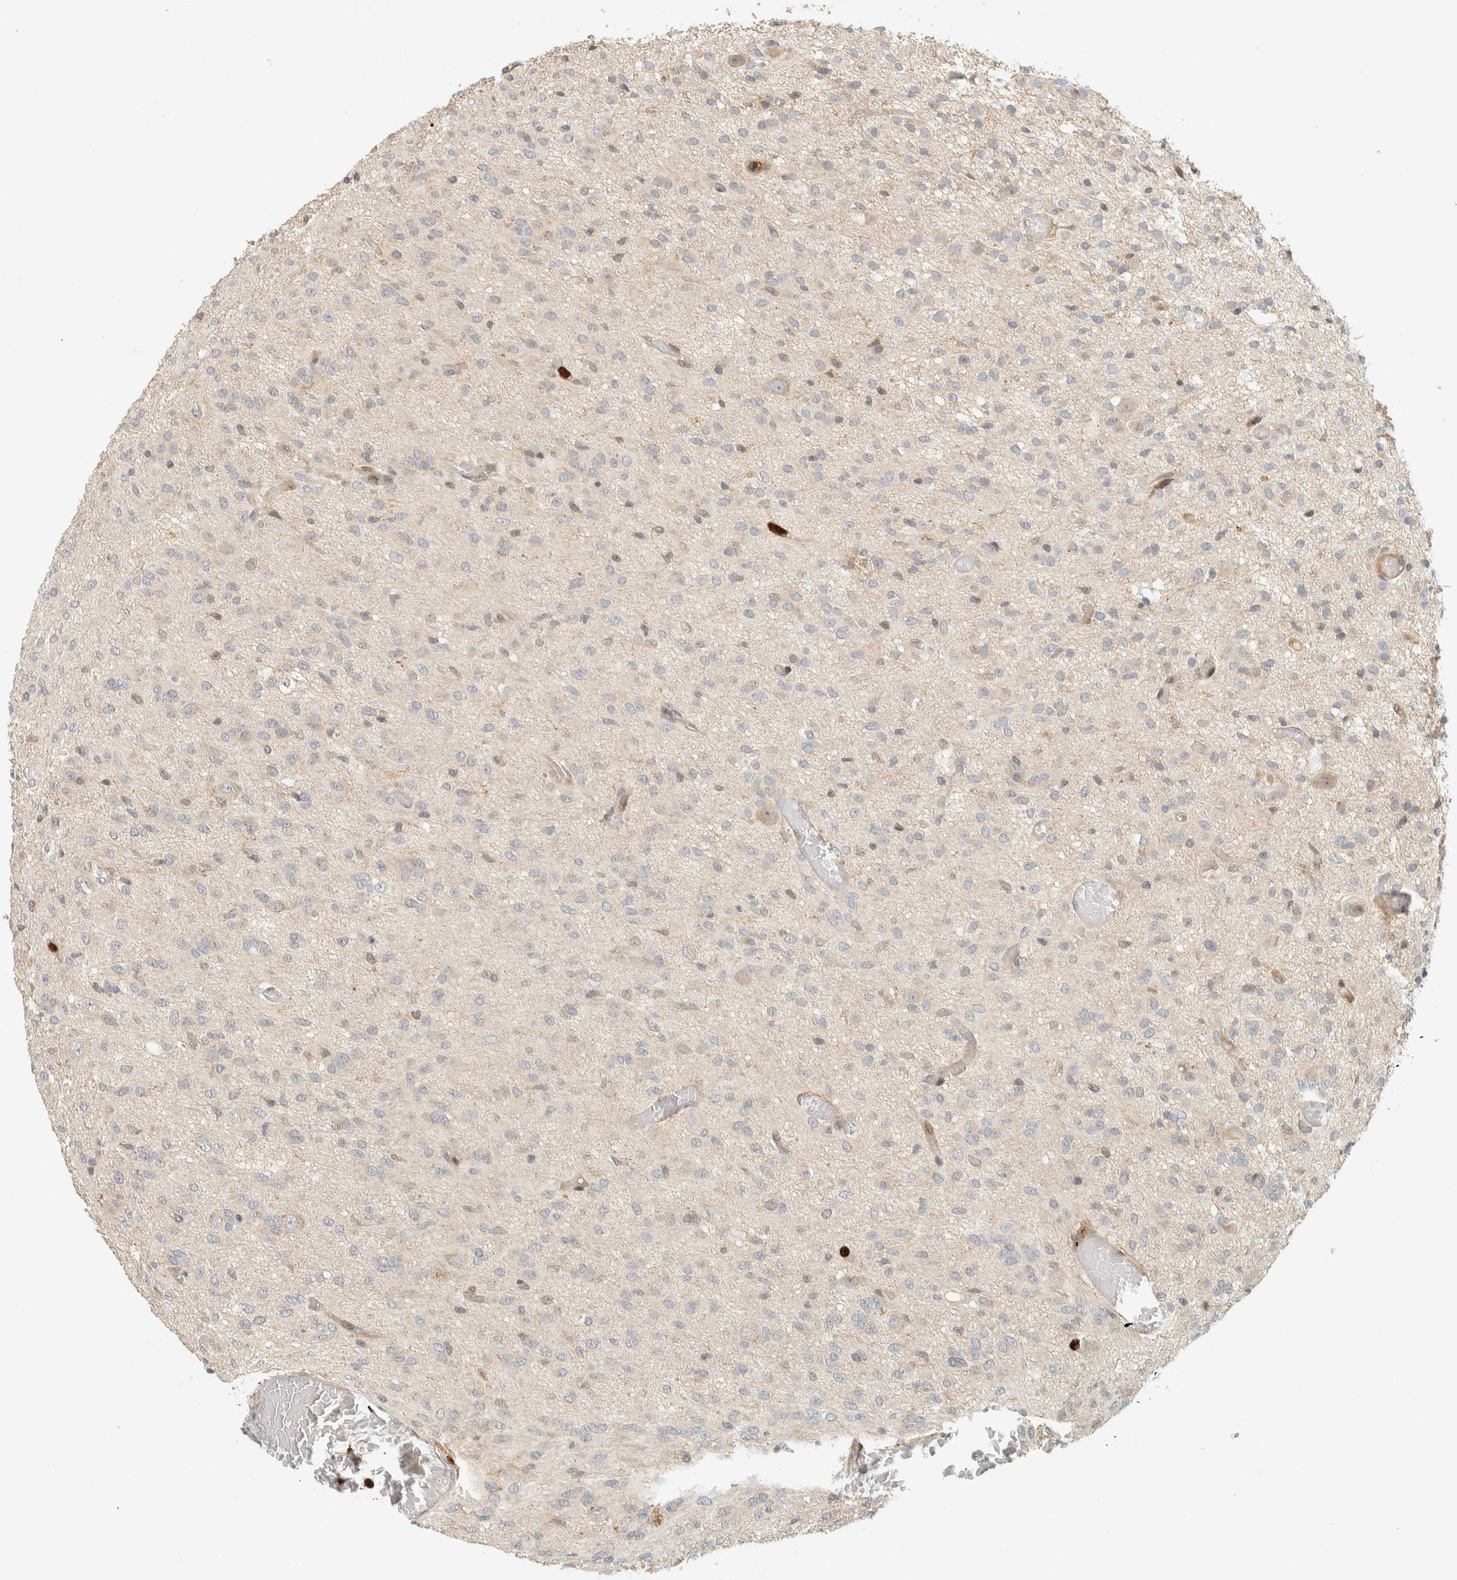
{"staining": {"intensity": "weak", "quantity": "<25%", "location": "cytoplasmic/membranous"}, "tissue": "glioma", "cell_type": "Tumor cells", "image_type": "cancer", "snomed": [{"axis": "morphology", "description": "Glioma, malignant, High grade"}, {"axis": "topography", "description": "Brain"}], "caption": "Histopathology image shows no significant protein expression in tumor cells of glioma.", "gene": "CCDC171", "patient": {"sex": "female", "age": 59}}